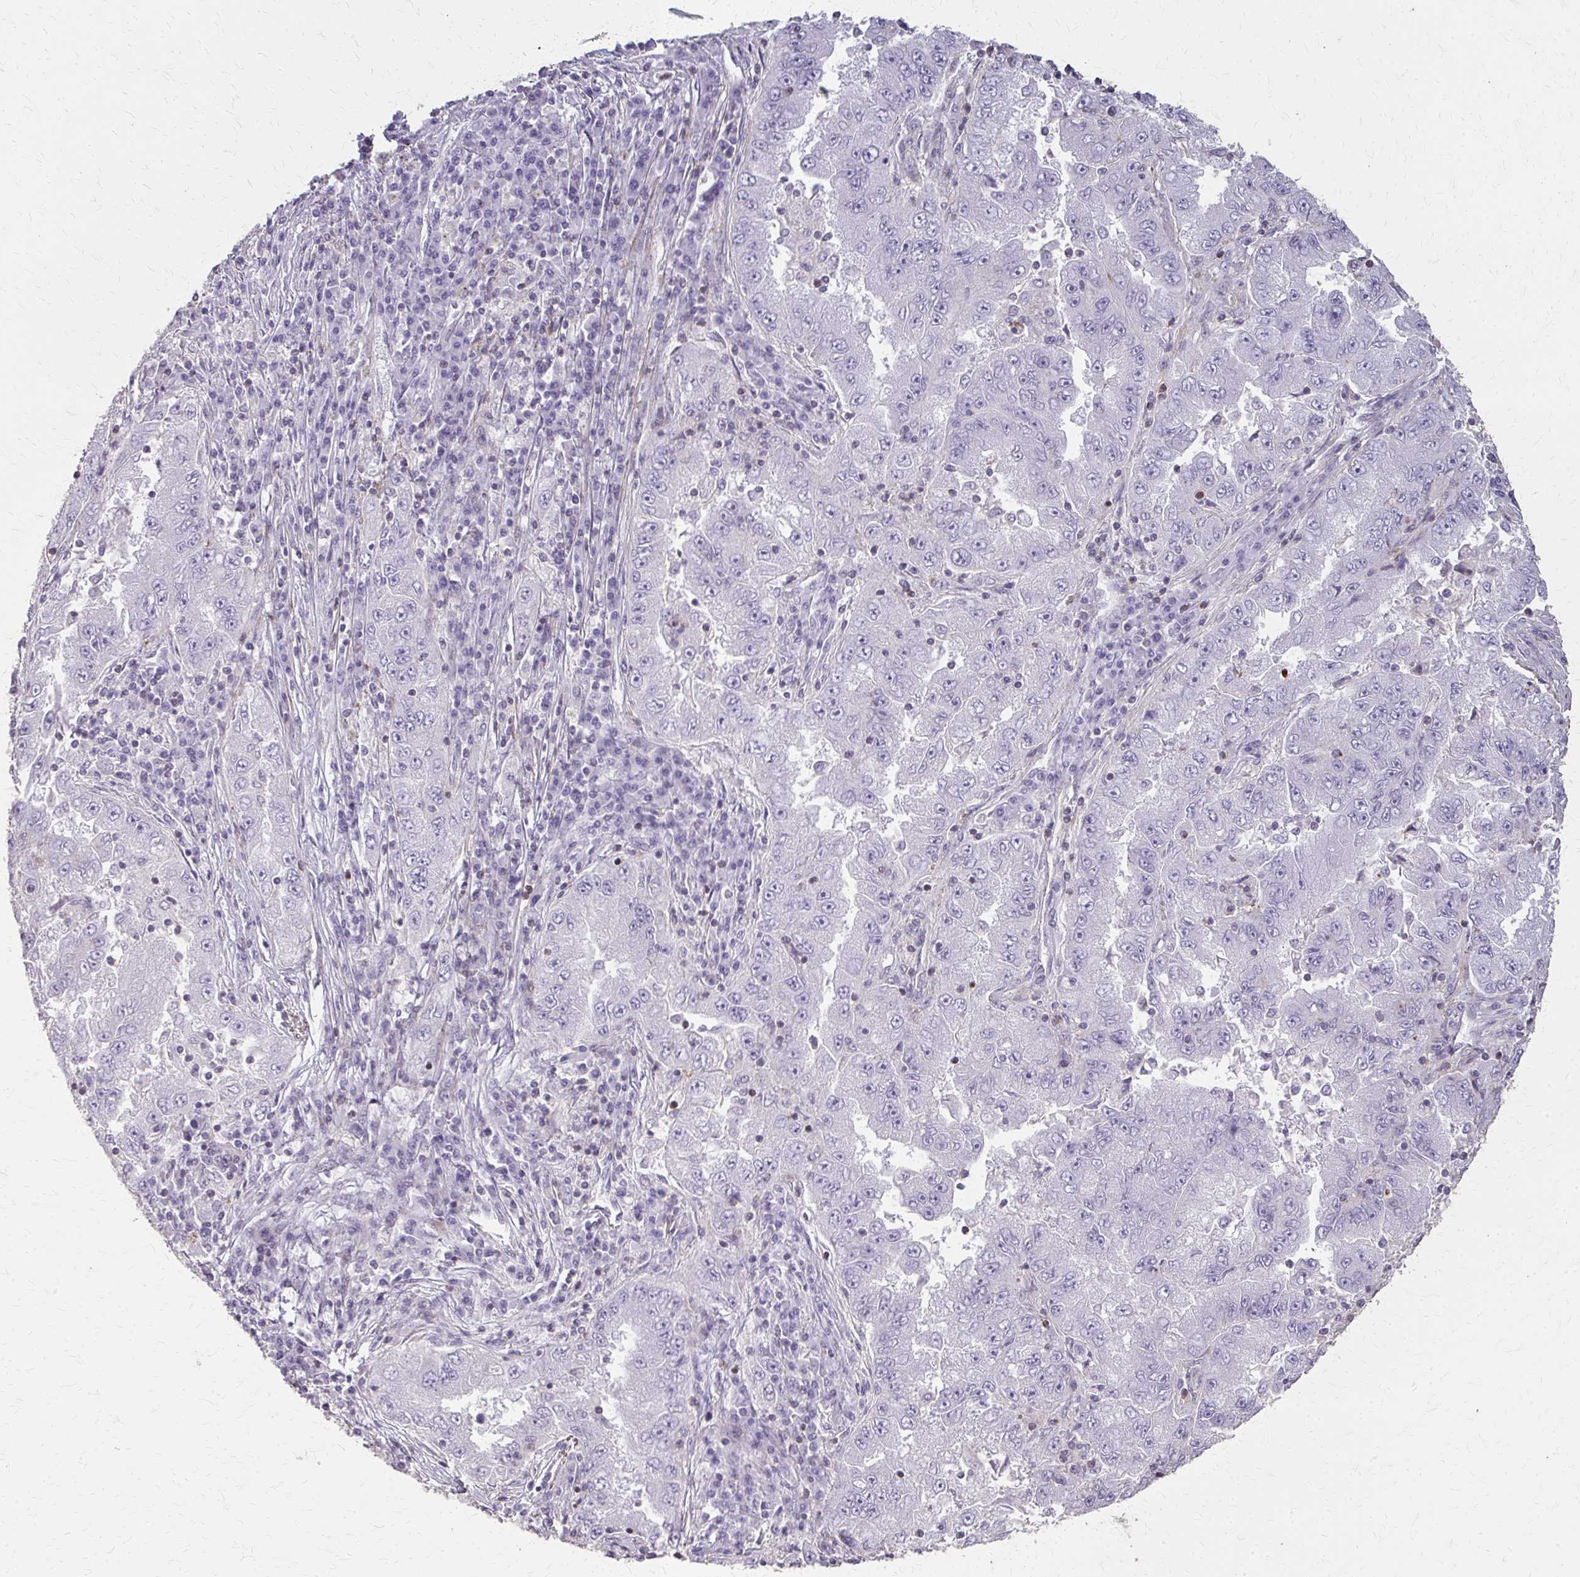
{"staining": {"intensity": "negative", "quantity": "none", "location": "none"}, "tissue": "lung cancer", "cell_type": "Tumor cells", "image_type": "cancer", "snomed": [{"axis": "morphology", "description": "Adenocarcinoma, NOS"}, {"axis": "morphology", "description": "Adenocarcinoma primary or metastatic"}, {"axis": "topography", "description": "Lung"}], "caption": "Image shows no significant protein staining in tumor cells of lung cancer (adenocarcinoma).", "gene": "TENM4", "patient": {"sex": "male", "age": 74}}